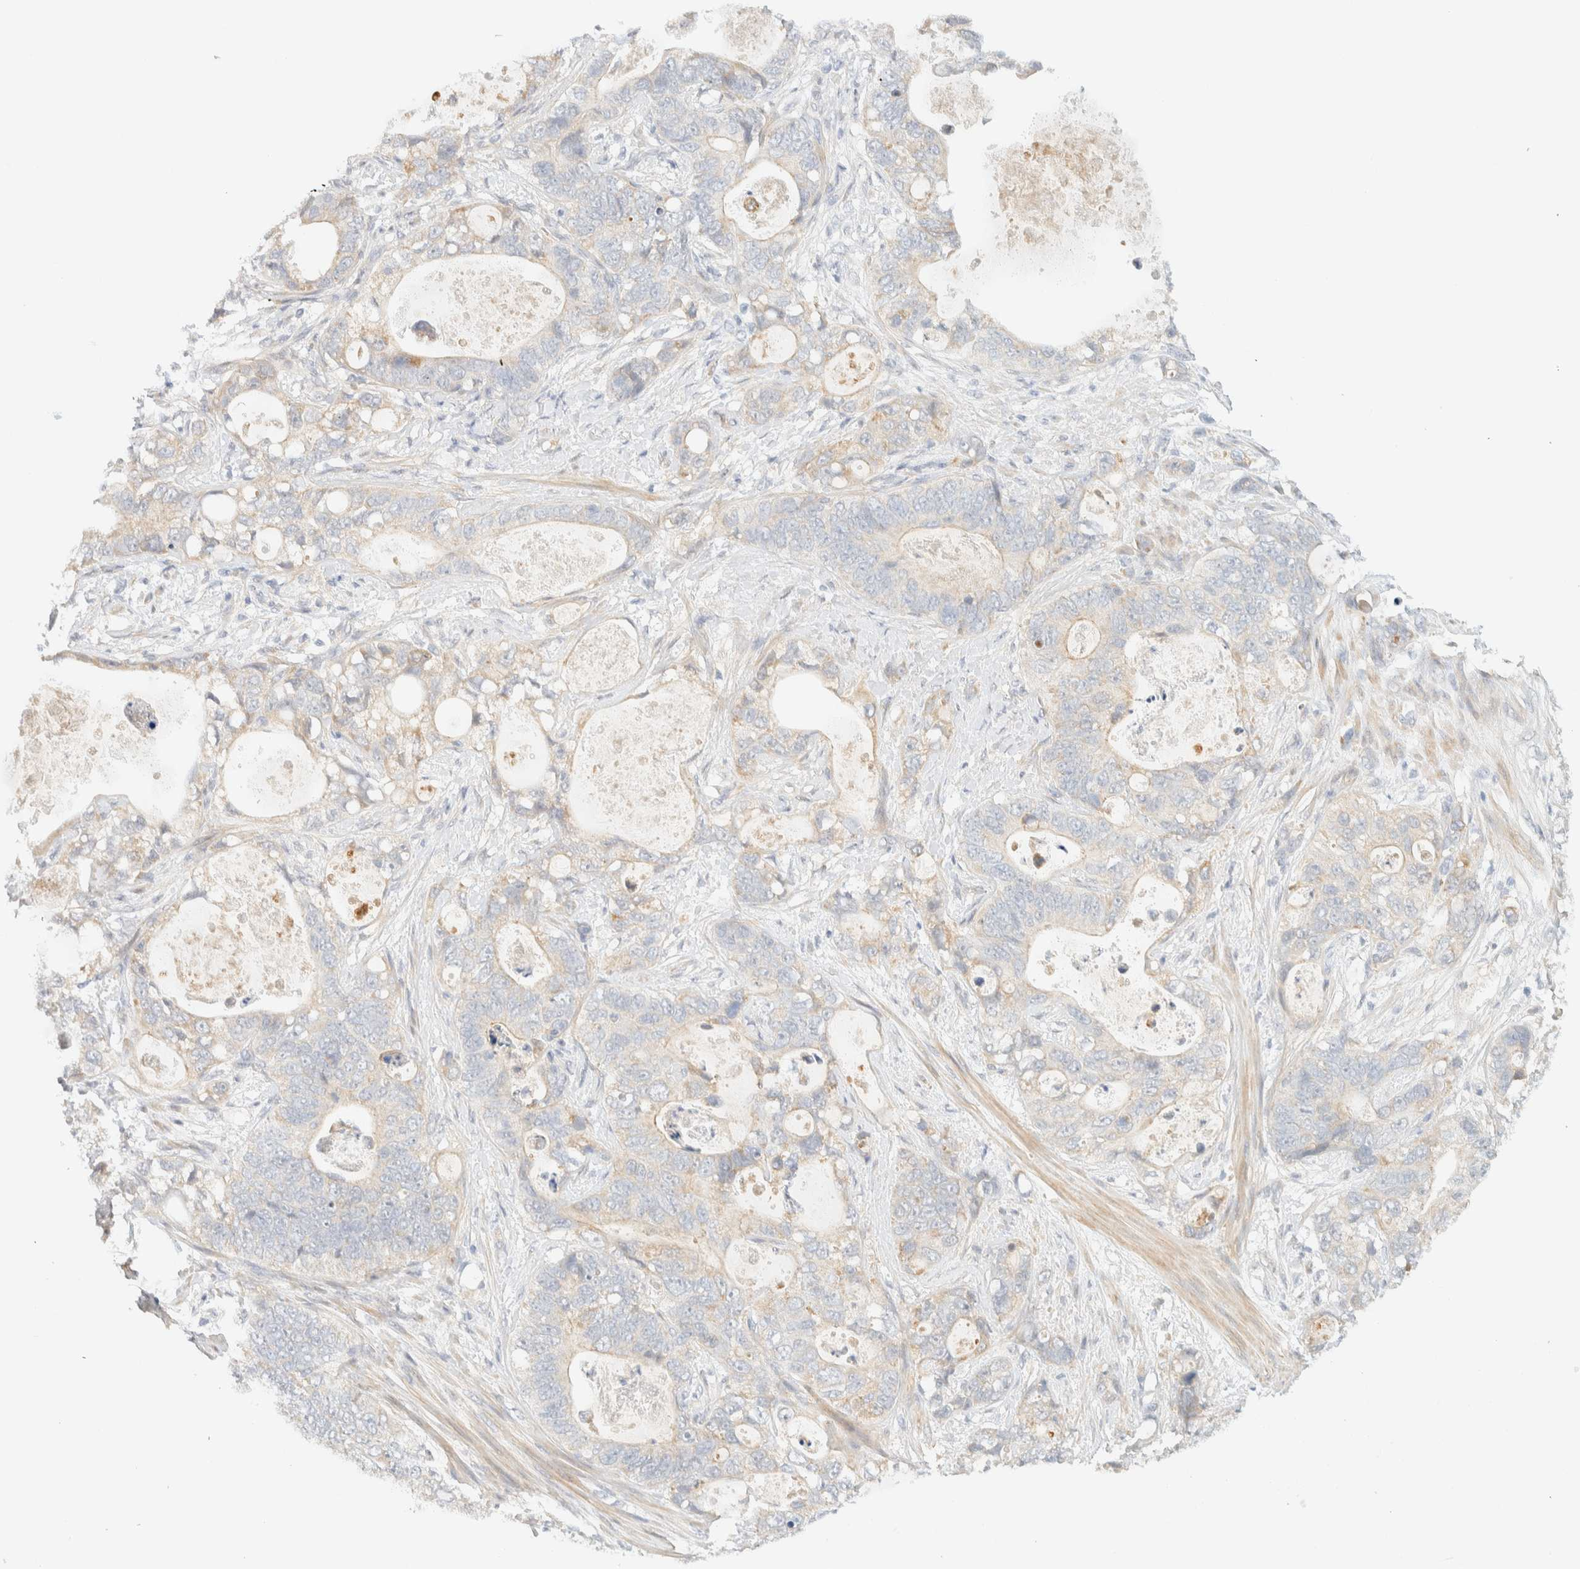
{"staining": {"intensity": "weak", "quantity": "<25%", "location": "cytoplasmic/membranous"}, "tissue": "stomach cancer", "cell_type": "Tumor cells", "image_type": "cancer", "snomed": [{"axis": "morphology", "description": "Normal tissue, NOS"}, {"axis": "morphology", "description": "Adenocarcinoma, NOS"}, {"axis": "topography", "description": "Stomach"}], "caption": "High magnification brightfield microscopy of adenocarcinoma (stomach) stained with DAB (3,3'-diaminobenzidine) (brown) and counterstained with hematoxylin (blue): tumor cells show no significant staining.", "gene": "TNK1", "patient": {"sex": "female", "age": 89}}